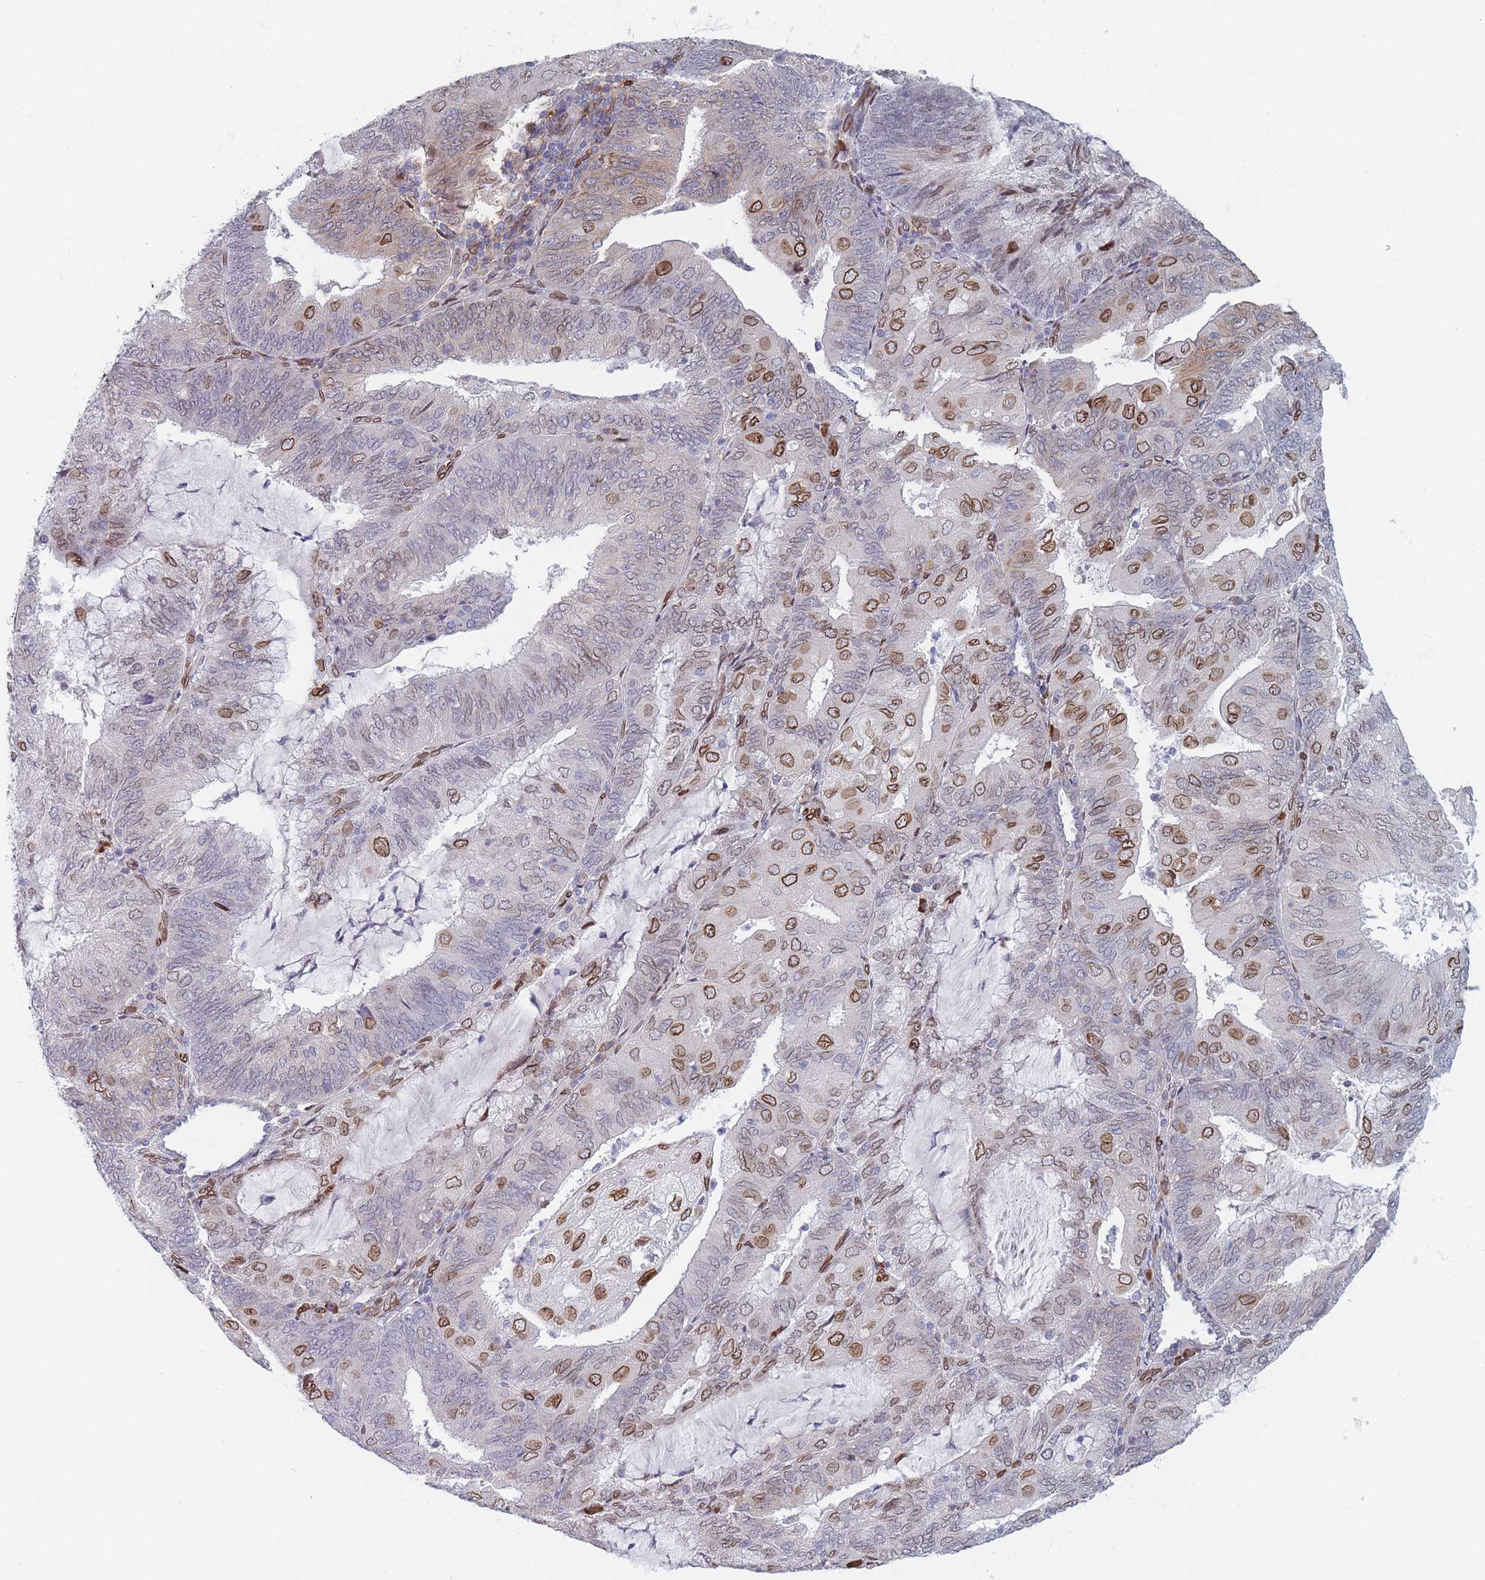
{"staining": {"intensity": "strong", "quantity": "25%-75%", "location": "cytoplasmic/membranous,nuclear"}, "tissue": "endometrial cancer", "cell_type": "Tumor cells", "image_type": "cancer", "snomed": [{"axis": "morphology", "description": "Adenocarcinoma, NOS"}, {"axis": "topography", "description": "Endometrium"}], "caption": "Tumor cells exhibit high levels of strong cytoplasmic/membranous and nuclear expression in approximately 25%-75% of cells in human endometrial cancer.", "gene": "ZBTB1", "patient": {"sex": "female", "age": 81}}